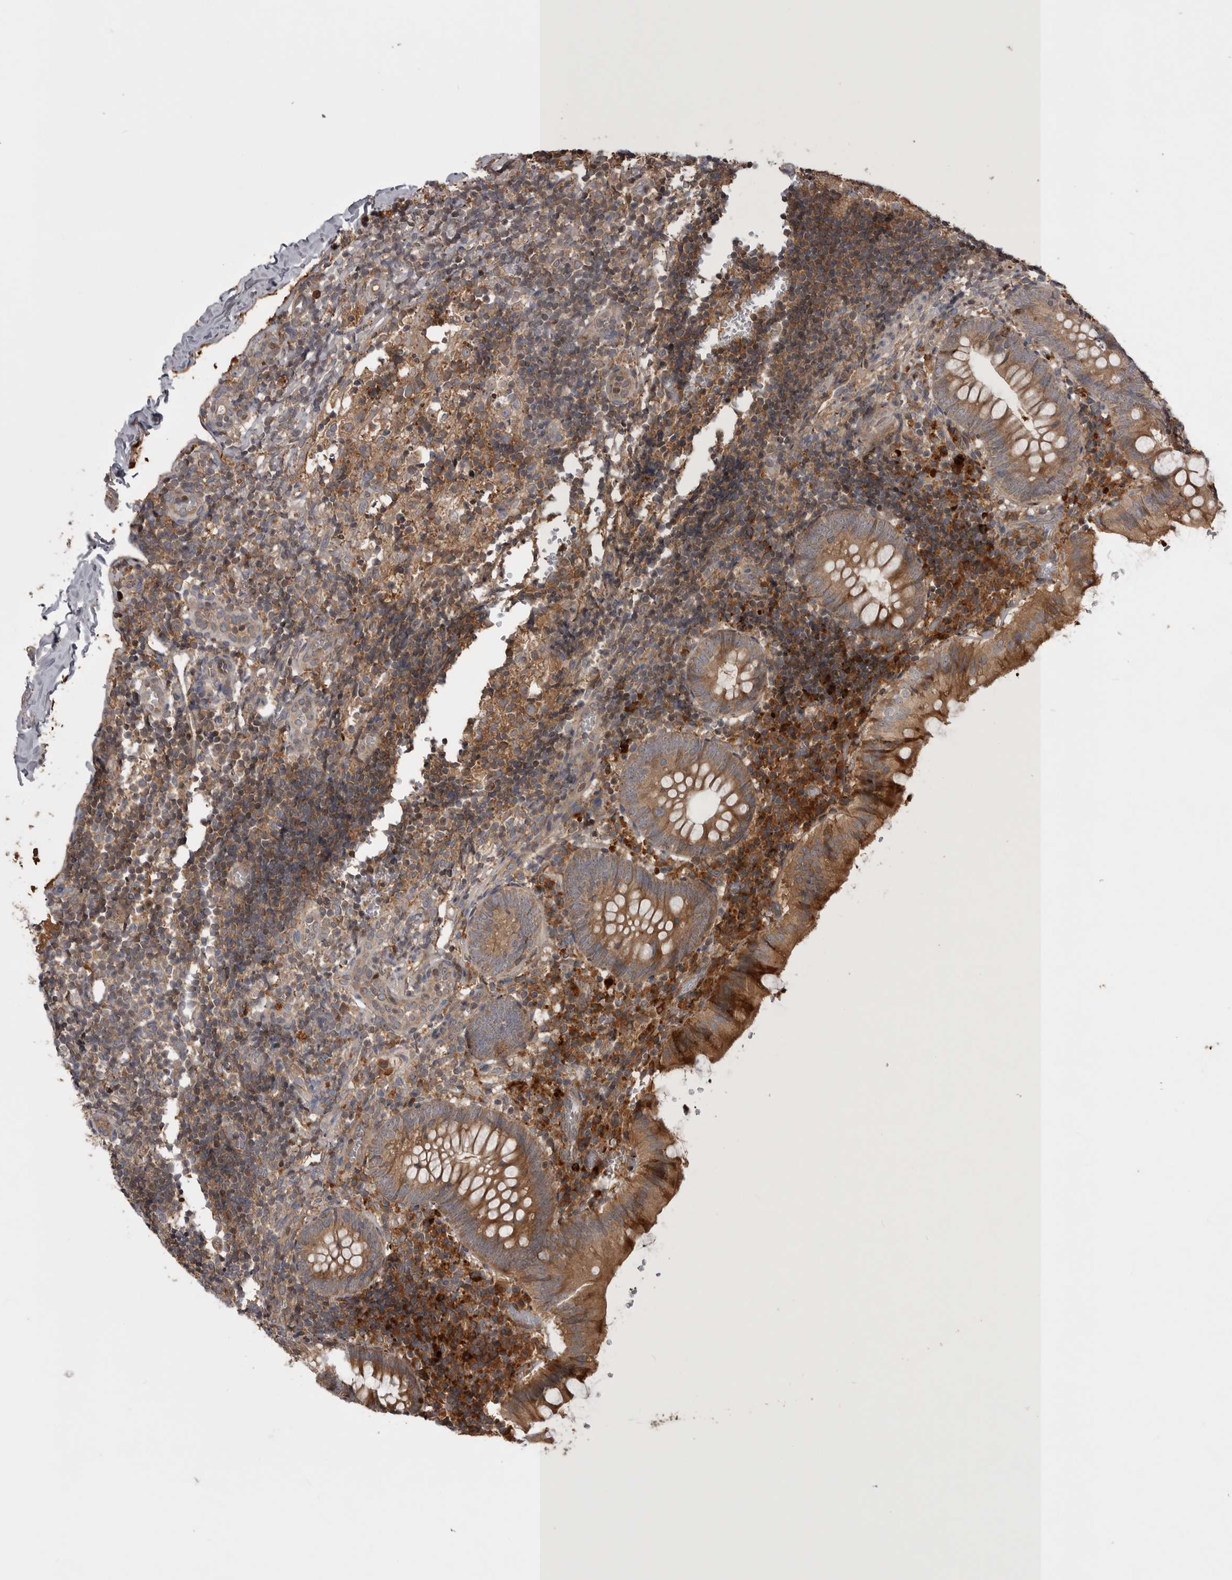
{"staining": {"intensity": "moderate", "quantity": ">75%", "location": "cytoplasmic/membranous"}, "tissue": "appendix", "cell_type": "Glandular cells", "image_type": "normal", "snomed": [{"axis": "morphology", "description": "Normal tissue, NOS"}, {"axis": "topography", "description": "Appendix"}], "caption": "Protein positivity by IHC demonstrates moderate cytoplasmic/membranous expression in about >75% of glandular cells in benign appendix.", "gene": "RAB3GAP2", "patient": {"sex": "male", "age": 8}}